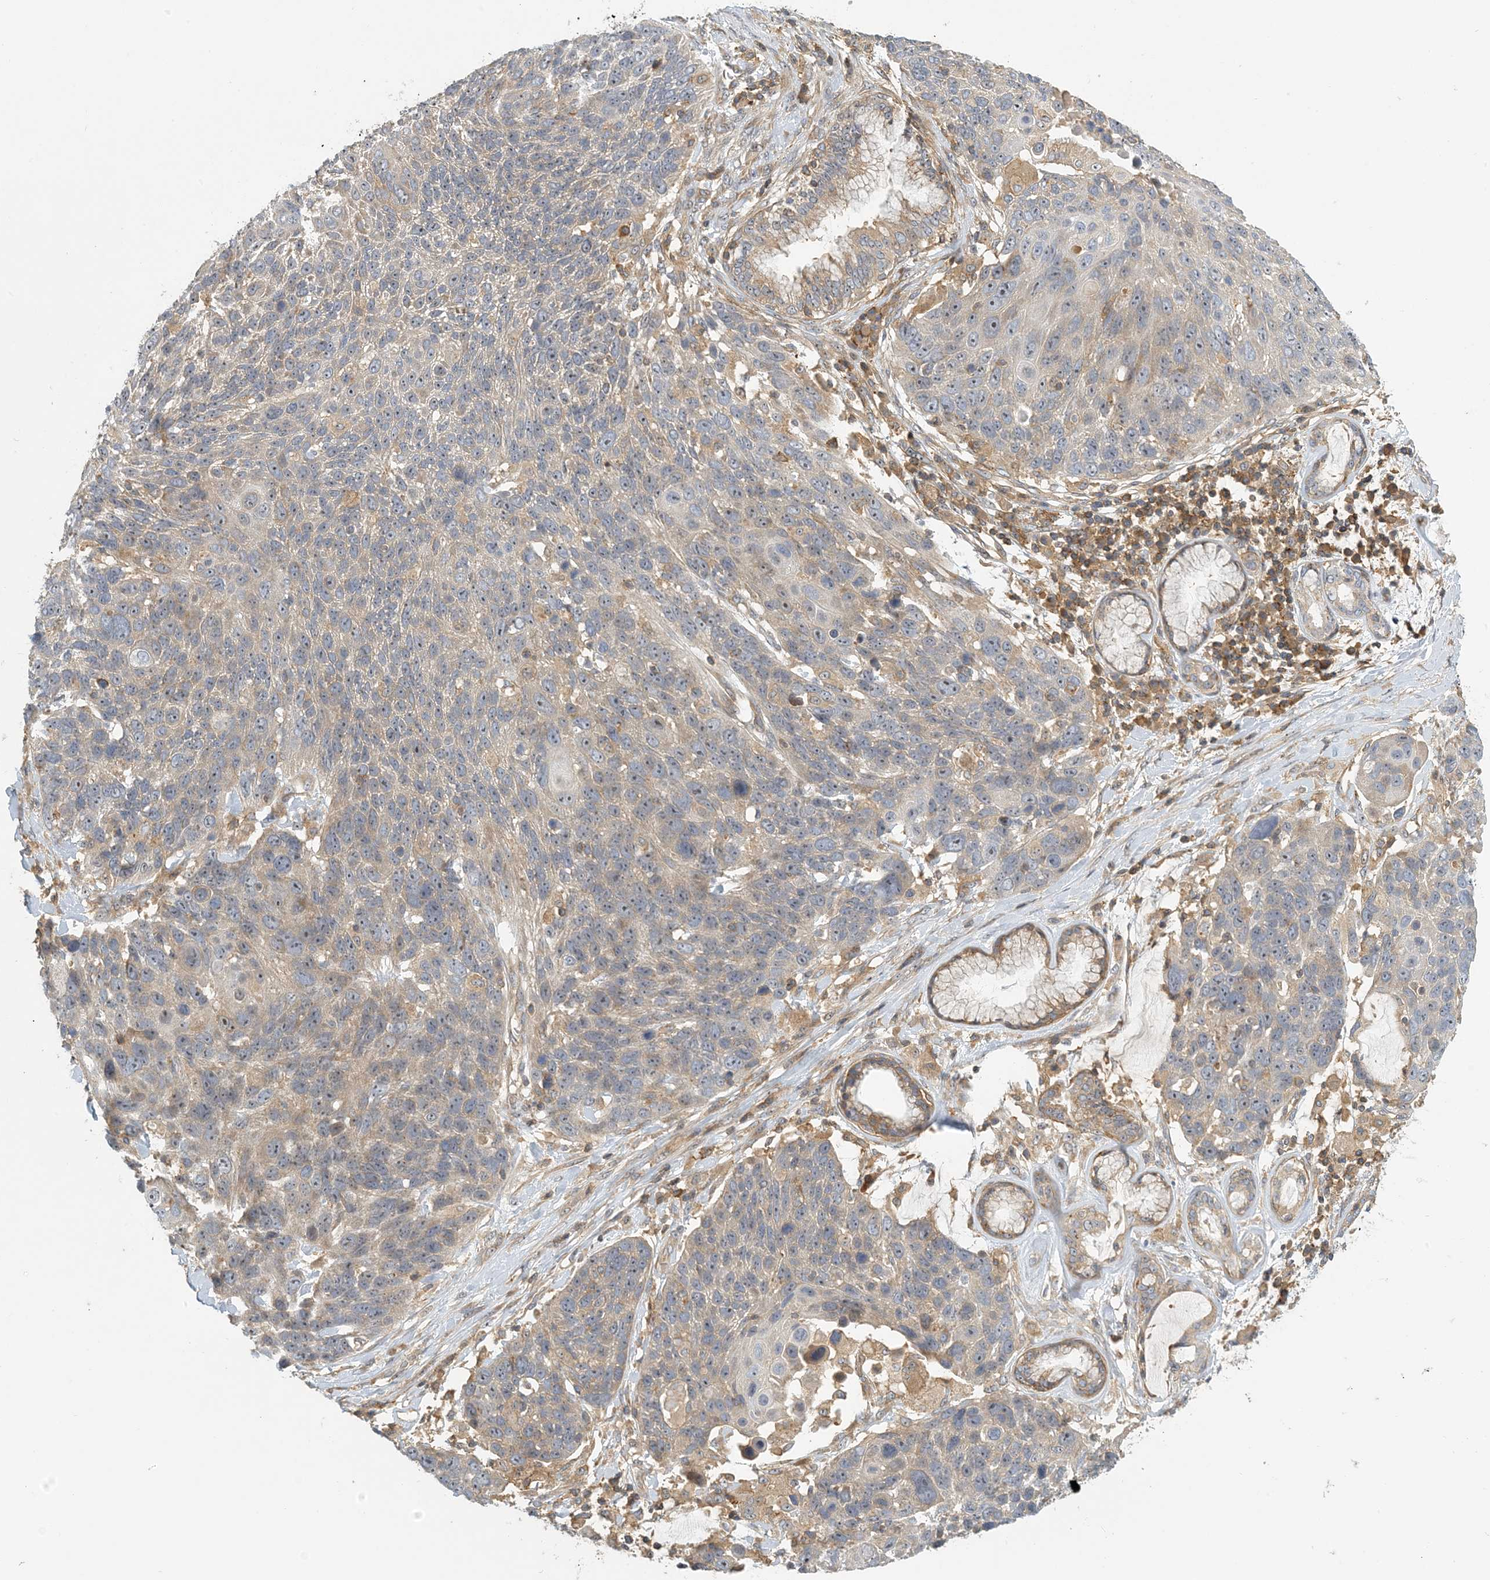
{"staining": {"intensity": "weak", "quantity": "<25%", "location": "cytoplasmic/membranous"}, "tissue": "lung cancer", "cell_type": "Tumor cells", "image_type": "cancer", "snomed": [{"axis": "morphology", "description": "Squamous cell carcinoma, NOS"}, {"axis": "topography", "description": "Lung"}], "caption": "This is a image of immunohistochemistry staining of lung cancer, which shows no expression in tumor cells.", "gene": "COLEC11", "patient": {"sex": "male", "age": 66}}